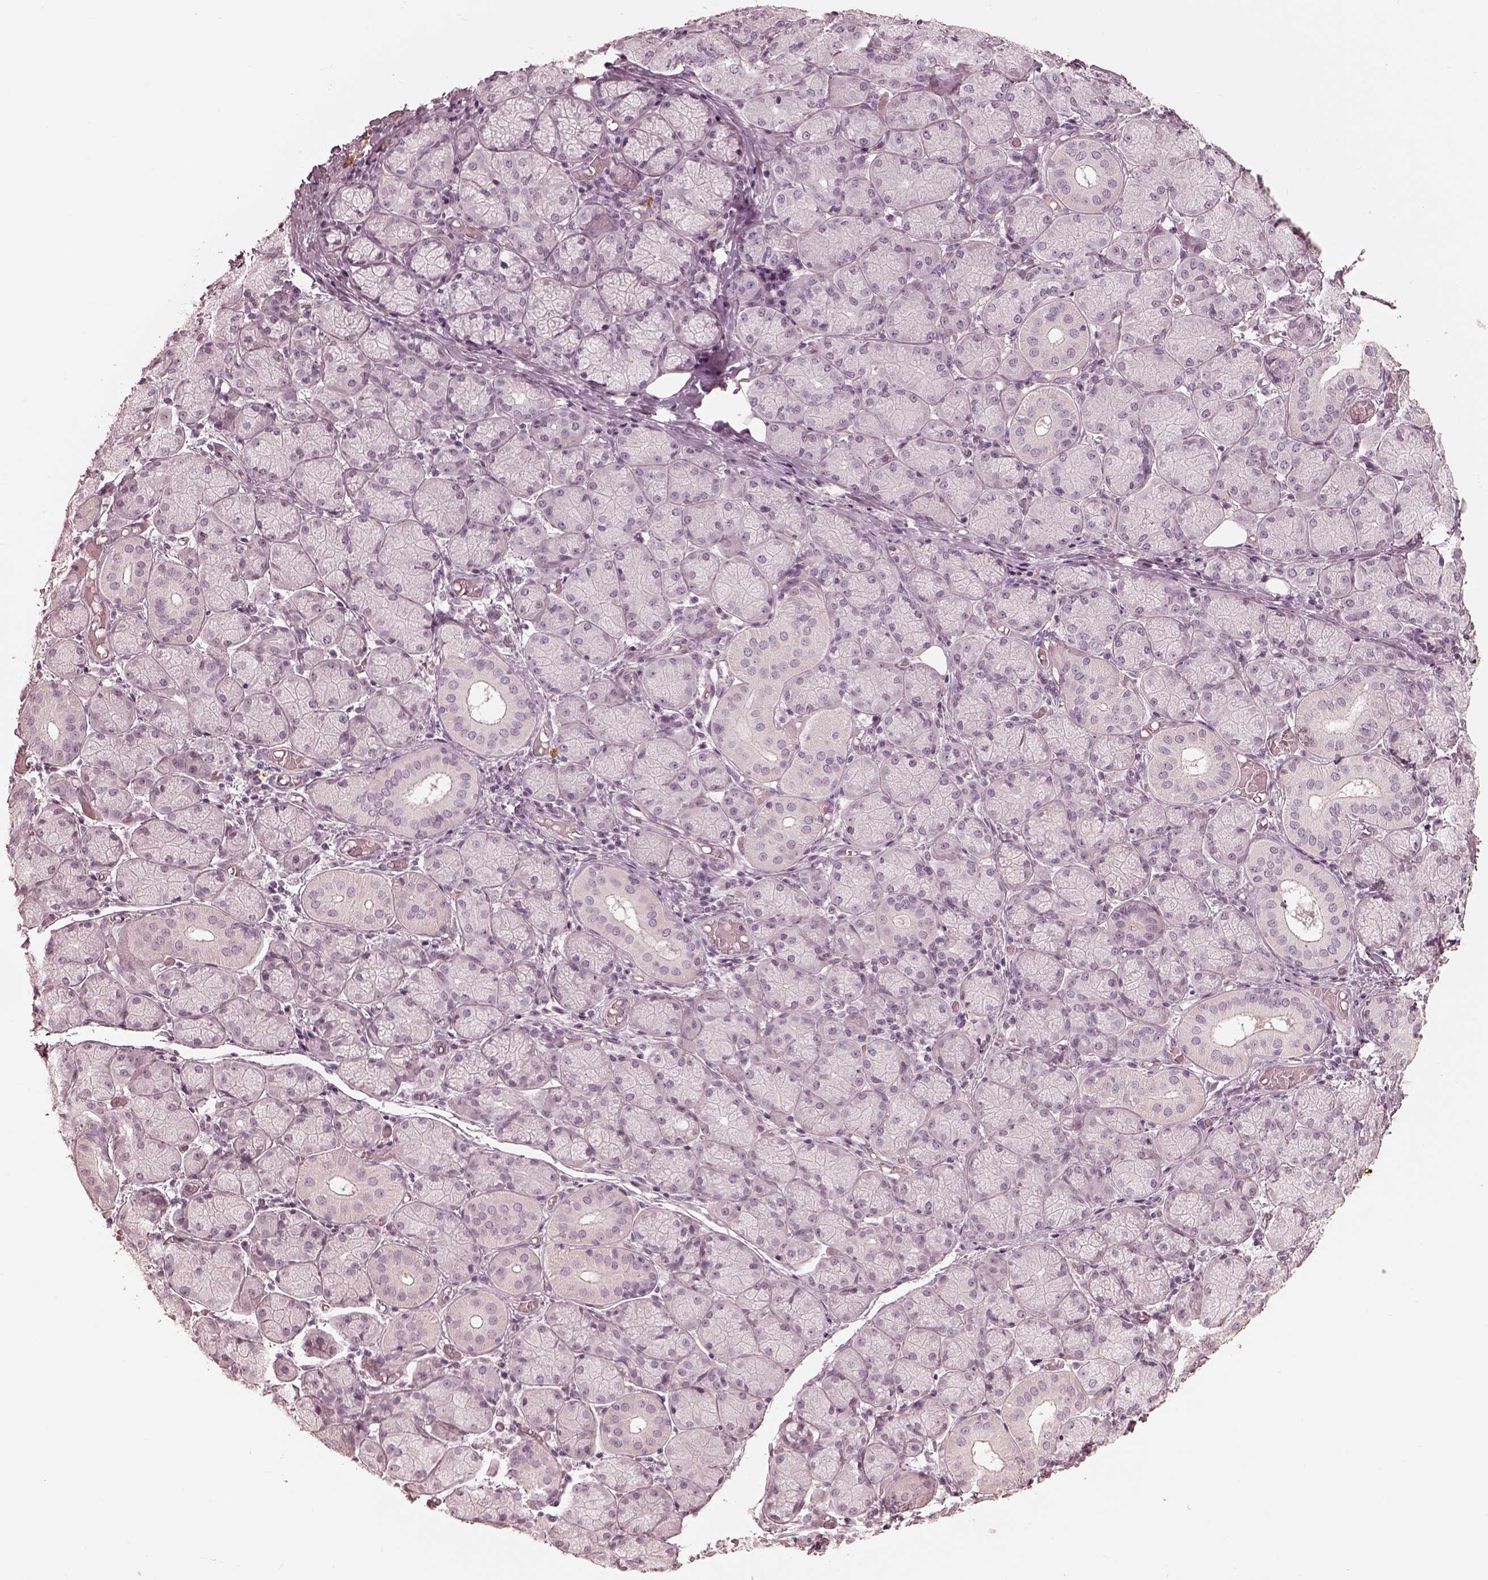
{"staining": {"intensity": "negative", "quantity": "none", "location": "none"}, "tissue": "salivary gland", "cell_type": "Glandular cells", "image_type": "normal", "snomed": [{"axis": "morphology", "description": "Normal tissue, NOS"}, {"axis": "topography", "description": "Salivary gland"}, {"axis": "topography", "description": "Peripheral nerve tissue"}], "caption": "IHC image of unremarkable salivary gland stained for a protein (brown), which reveals no staining in glandular cells. (IHC, brightfield microscopy, high magnification).", "gene": "ADRB3", "patient": {"sex": "female", "age": 24}}